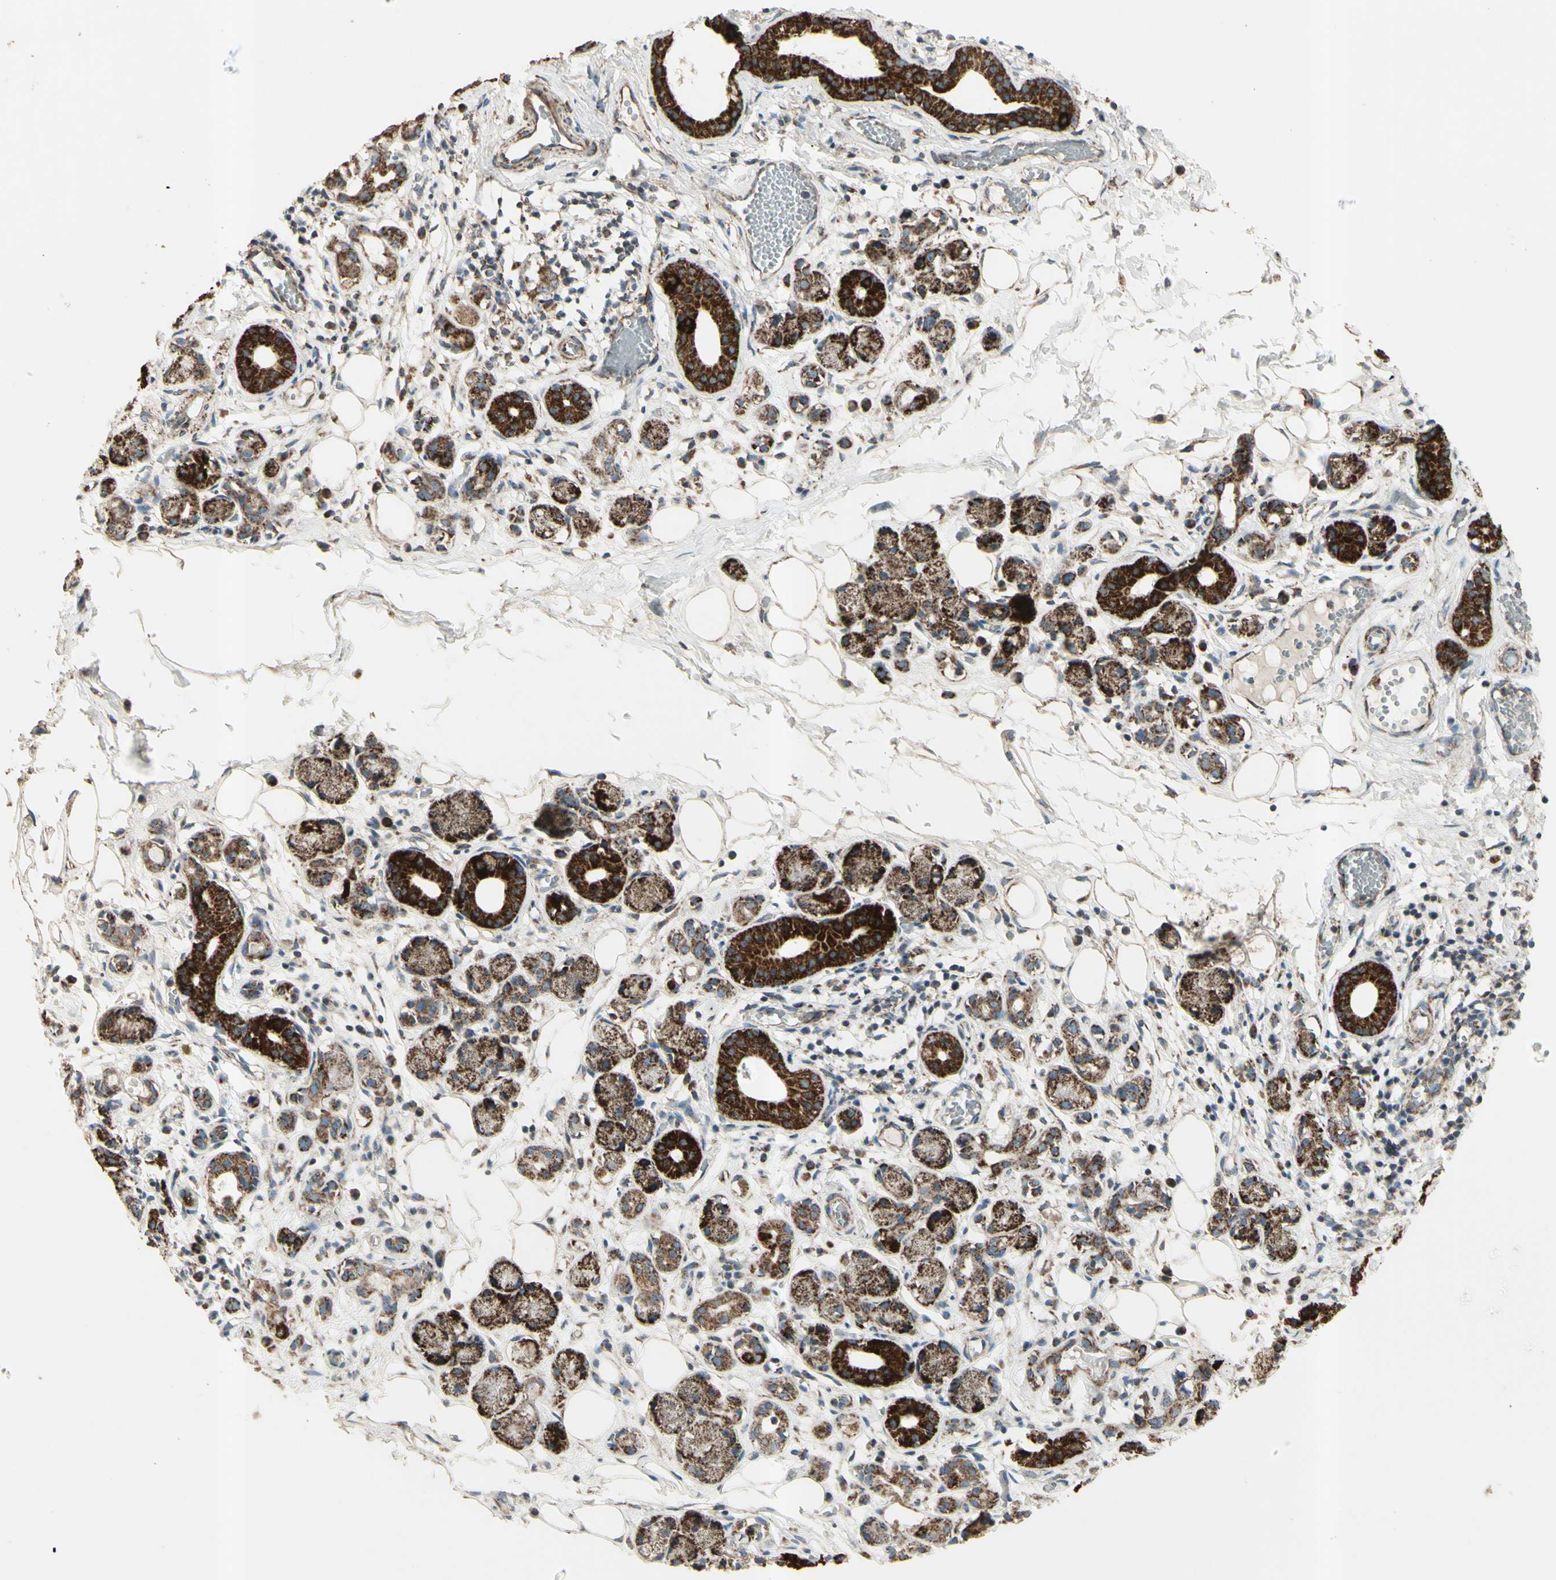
{"staining": {"intensity": "strong", "quantity": ">75%", "location": "cytoplasmic/membranous"}, "tissue": "adipose tissue", "cell_type": "Adipocytes", "image_type": "normal", "snomed": [{"axis": "morphology", "description": "Normal tissue, NOS"}, {"axis": "morphology", "description": "Inflammation, NOS"}, {"axis": "topography", "description": "Vascular tissue"}, {"axis": "topography", "description": "Salivary gland"}], "caption": "Immunohistochemistry (DAB) staining of normal adipose tissue demonstrates strong cytoplasmic/membranous protein expression in approximately >75% of adipocytes.", "gene": "RHOT1", "patient": {"sex": "female", "age": 75}}